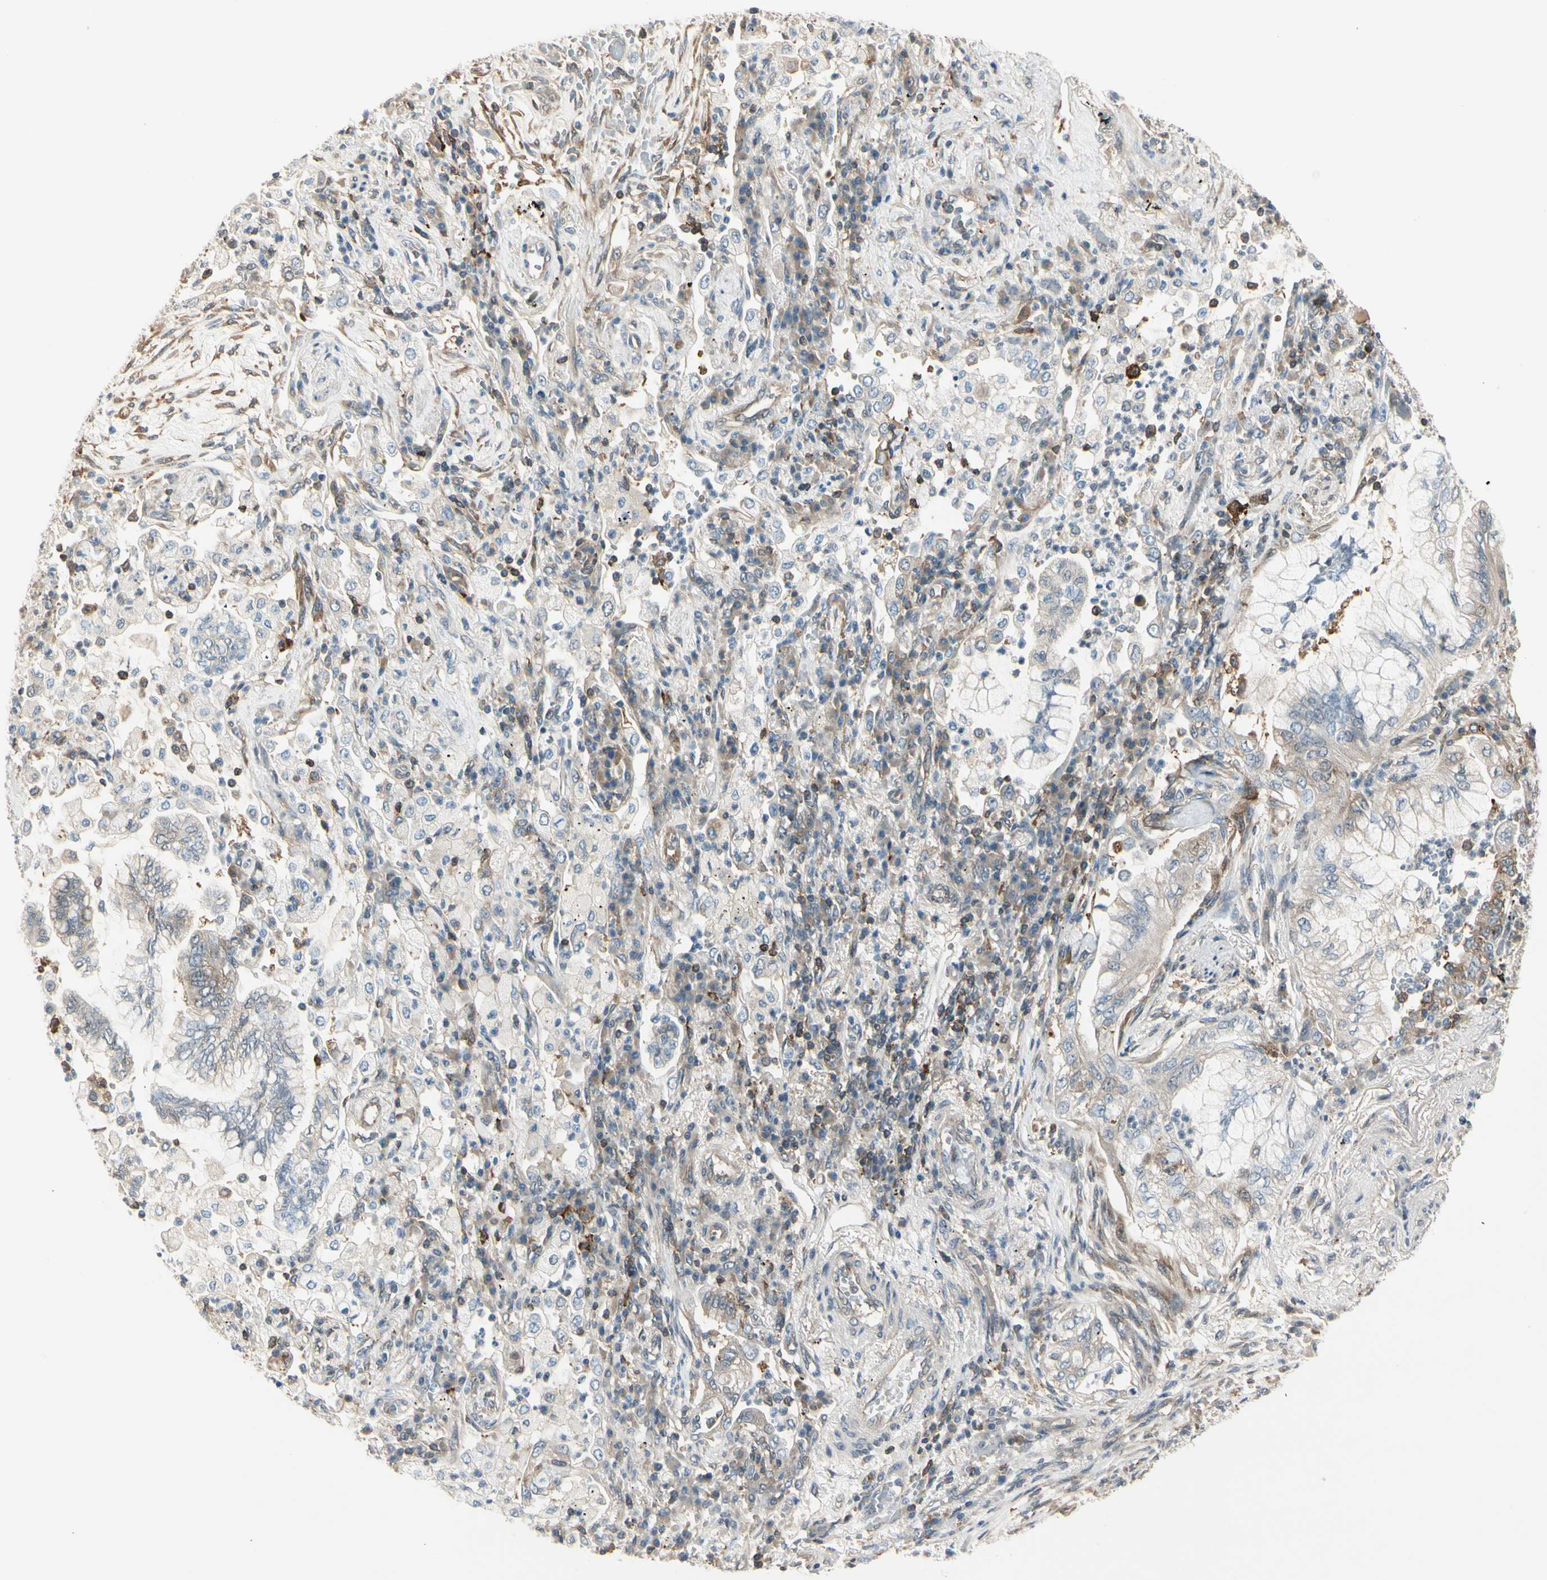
{"staining": {"intensity": "weak", "quantity": "<25%", "location": "cytoplasmic/membranous"}, "tissue": "lung cancer", "cell_type": "Tumor cells", "image_type": "cancer", "snomed": [{"axis": "morphology", "description": "Normal tissue, NOS"}, {"axis": "morphology", "description": "Adenocarcinoma, NOS"}, {"axis": "topography", "description": "Bronchus"}, {"axis": "topography", "description": "Lung"}], "caption": "Immunohistochemical staining of human lung cancer shows no significant expression in tumor cells.", "gene": "OXSR1", "patient": {"sex": "female", "age": 70}}